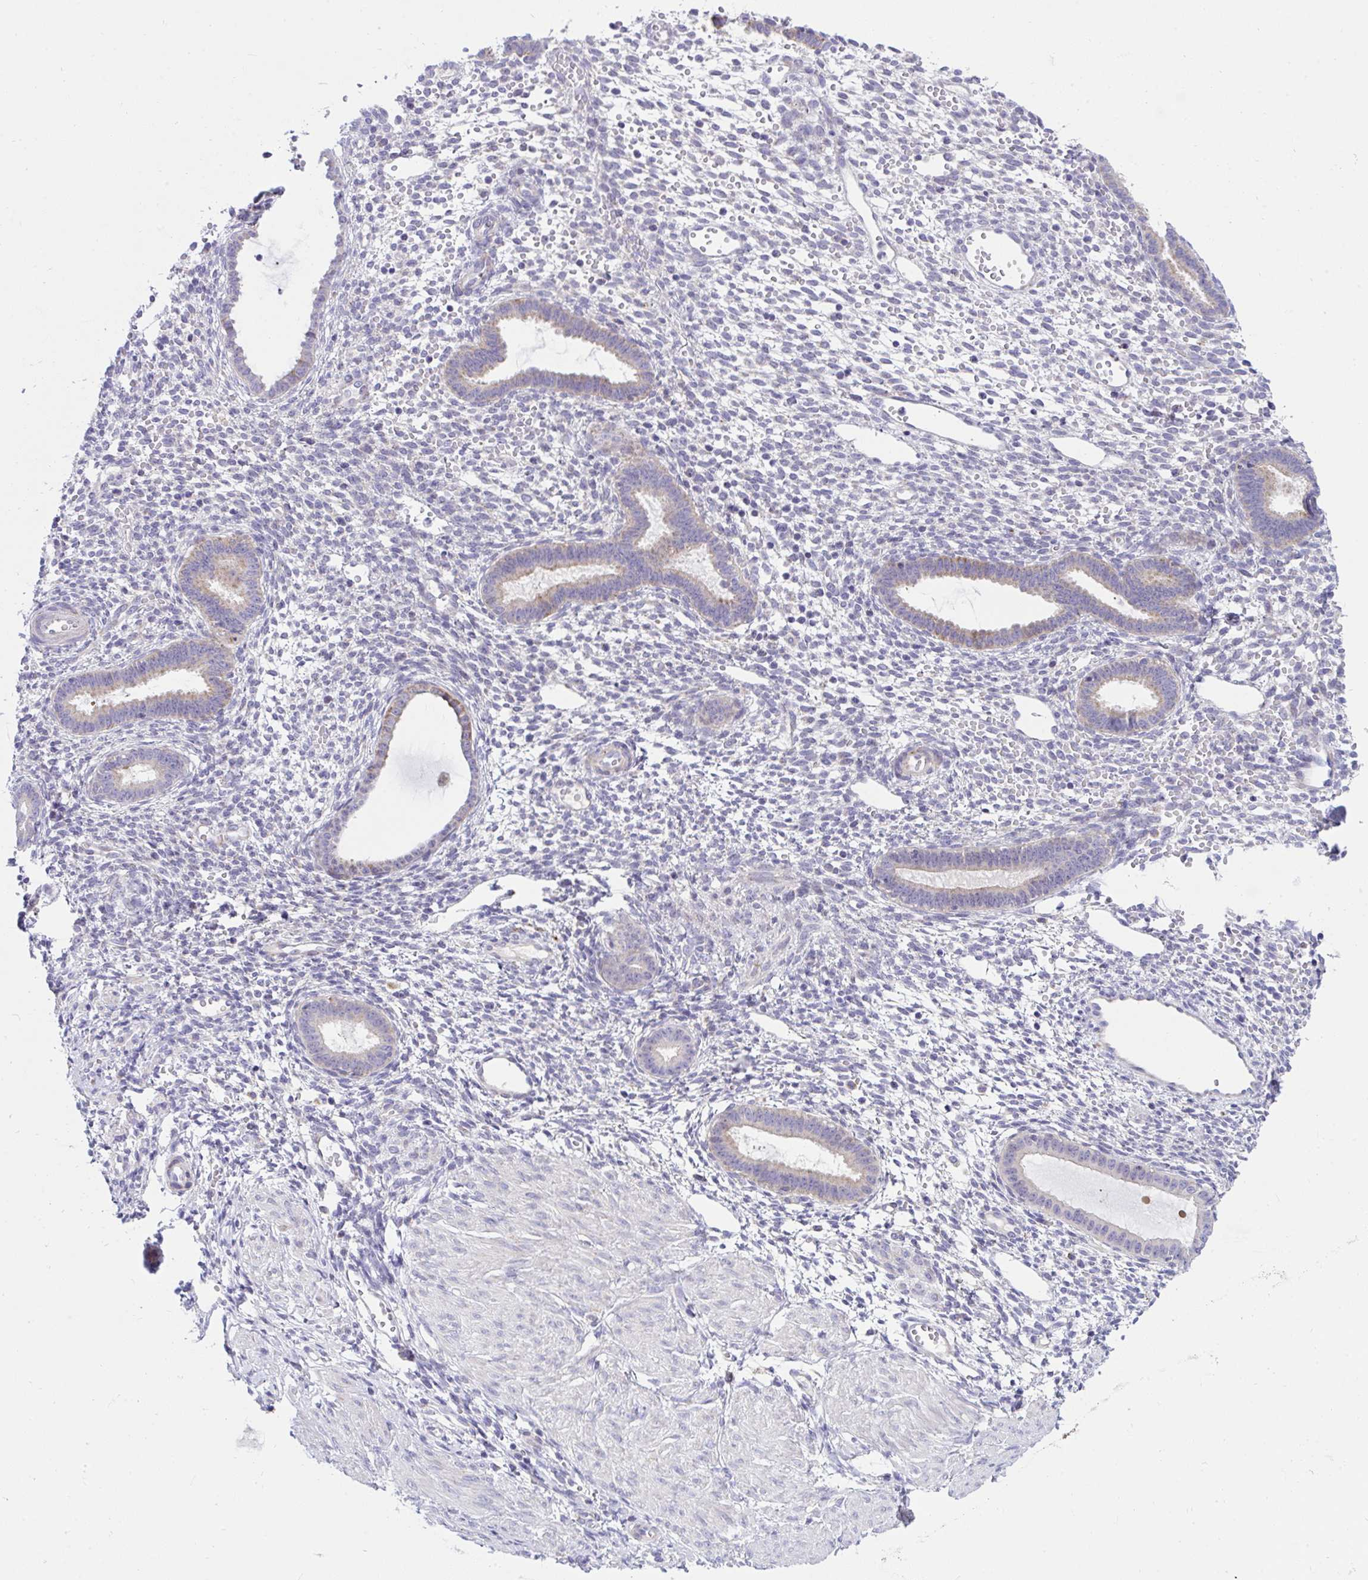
{"staining": {"intensity": "negative", "quantity": "none", "location": "none"}, "tissue": "endometrium", "cell_type": "Cells in endometrial stroma", "image_type": "normal", "snomed": [{"axis": "morphology", "description": "Normal tissue, NOS"}, {"axis": "topography", "description": "Endometrium"}], "caption": "This histopathology image is of unremarkable endometrium stained with IHC to label a protein in brown with the nuclei are counter-stained blue. There is no positivity in cells in endometrial stroma.", "gene": "DTX3", "patient": {"sex": "female", "age": 36}}